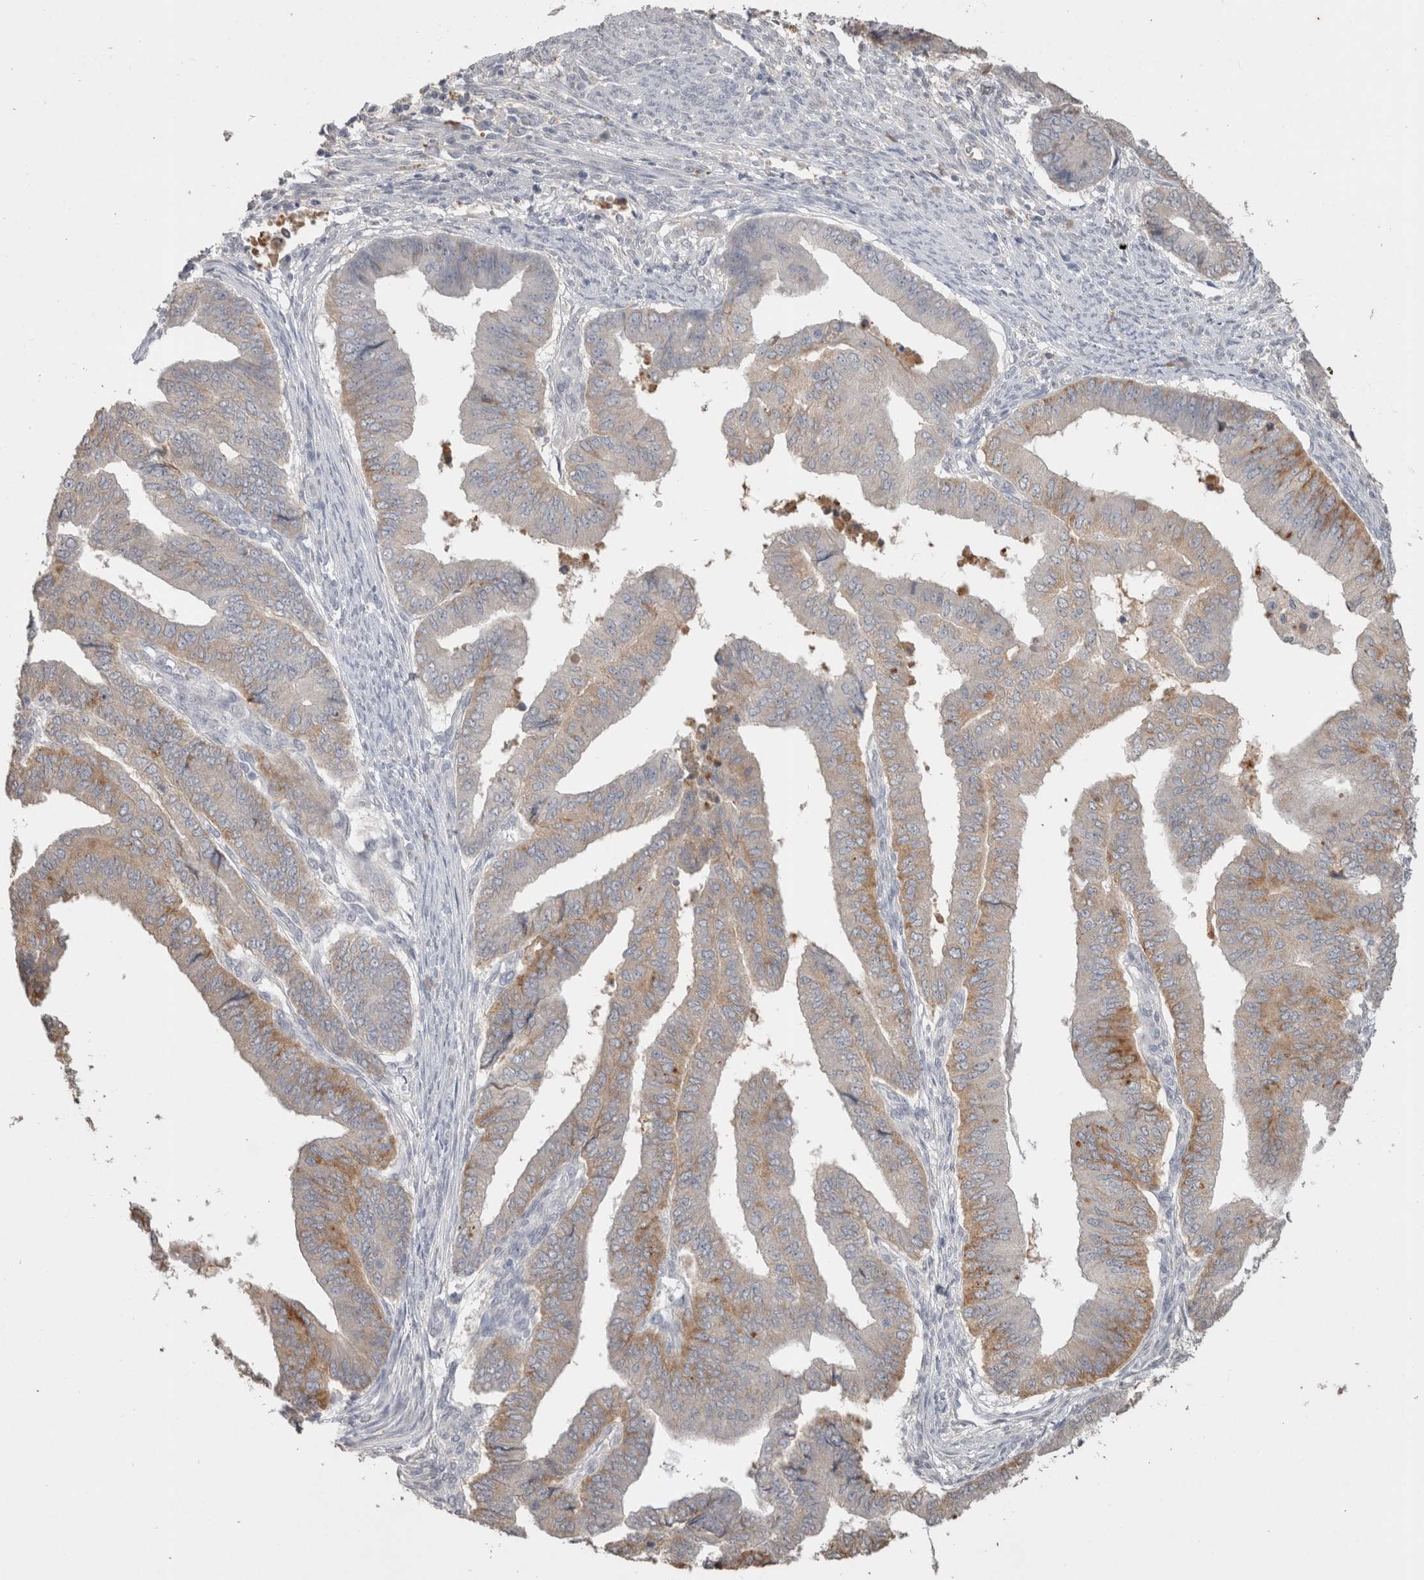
{"staining": {"intensity": "weak", "quantity": "25%-75%", "location": "cytoplasmic/membranous"}, "tissue": "endometrial cancer", "cell_type": "Tumor cells", "image_type": "cancer", "snomed": [{"axis": "morphology", "description": "Polyp, NOS"}, {"axis": "morphology", "description": "Adenocarcinoma, NOS"}, {"axis": "morphology", "description": "Adenoma, NOS"}, {"axis": "topography", "description": "Endometrium"}], "caption": "Tumor cells demonstrate low levels of weak cytoplasmic/membranous positivity in about 25%-75% of cells in endometrial cancer (adenoma).", "gene": "NAALADL2", "patient": {"sex": "female", "age": 79}}